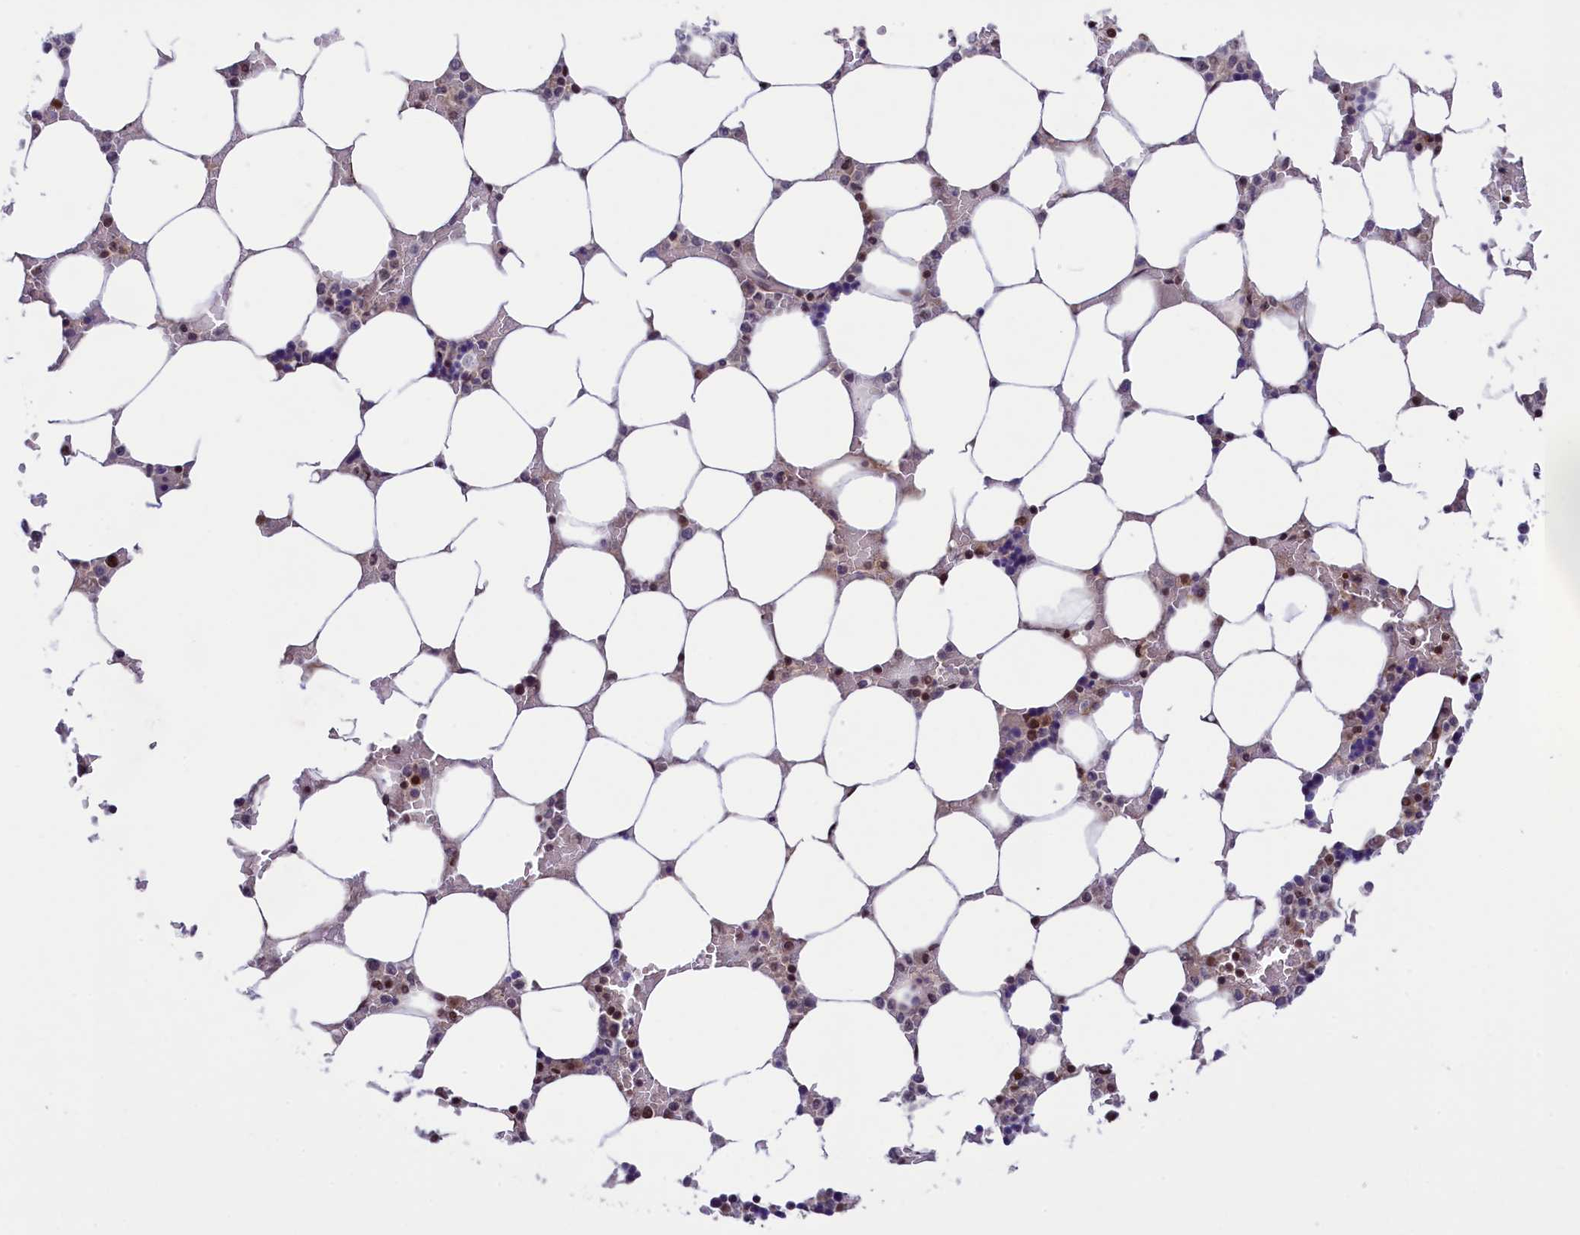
{"staining": {"intensity": "moderate", "quantity": "25%-75%", "location": "nuclear"}, "tissue": "bone marrow", "cell_type": "Hematopoietic cells", "image_type": "normal", "snomed": [{"axis": "morphology", "description": "Normal tissue, NOS"}, {"axis": "topography", "description": "Bone marrow"}], "caption": "Immunohistochemical staining of benign bone marrow exhibits medium levels of moderate nuclear staining in about 25%-75% of hematopoietic cells.", "gene": "SLC7A6OS", "patient": {"sex": "male", "age": 64}}